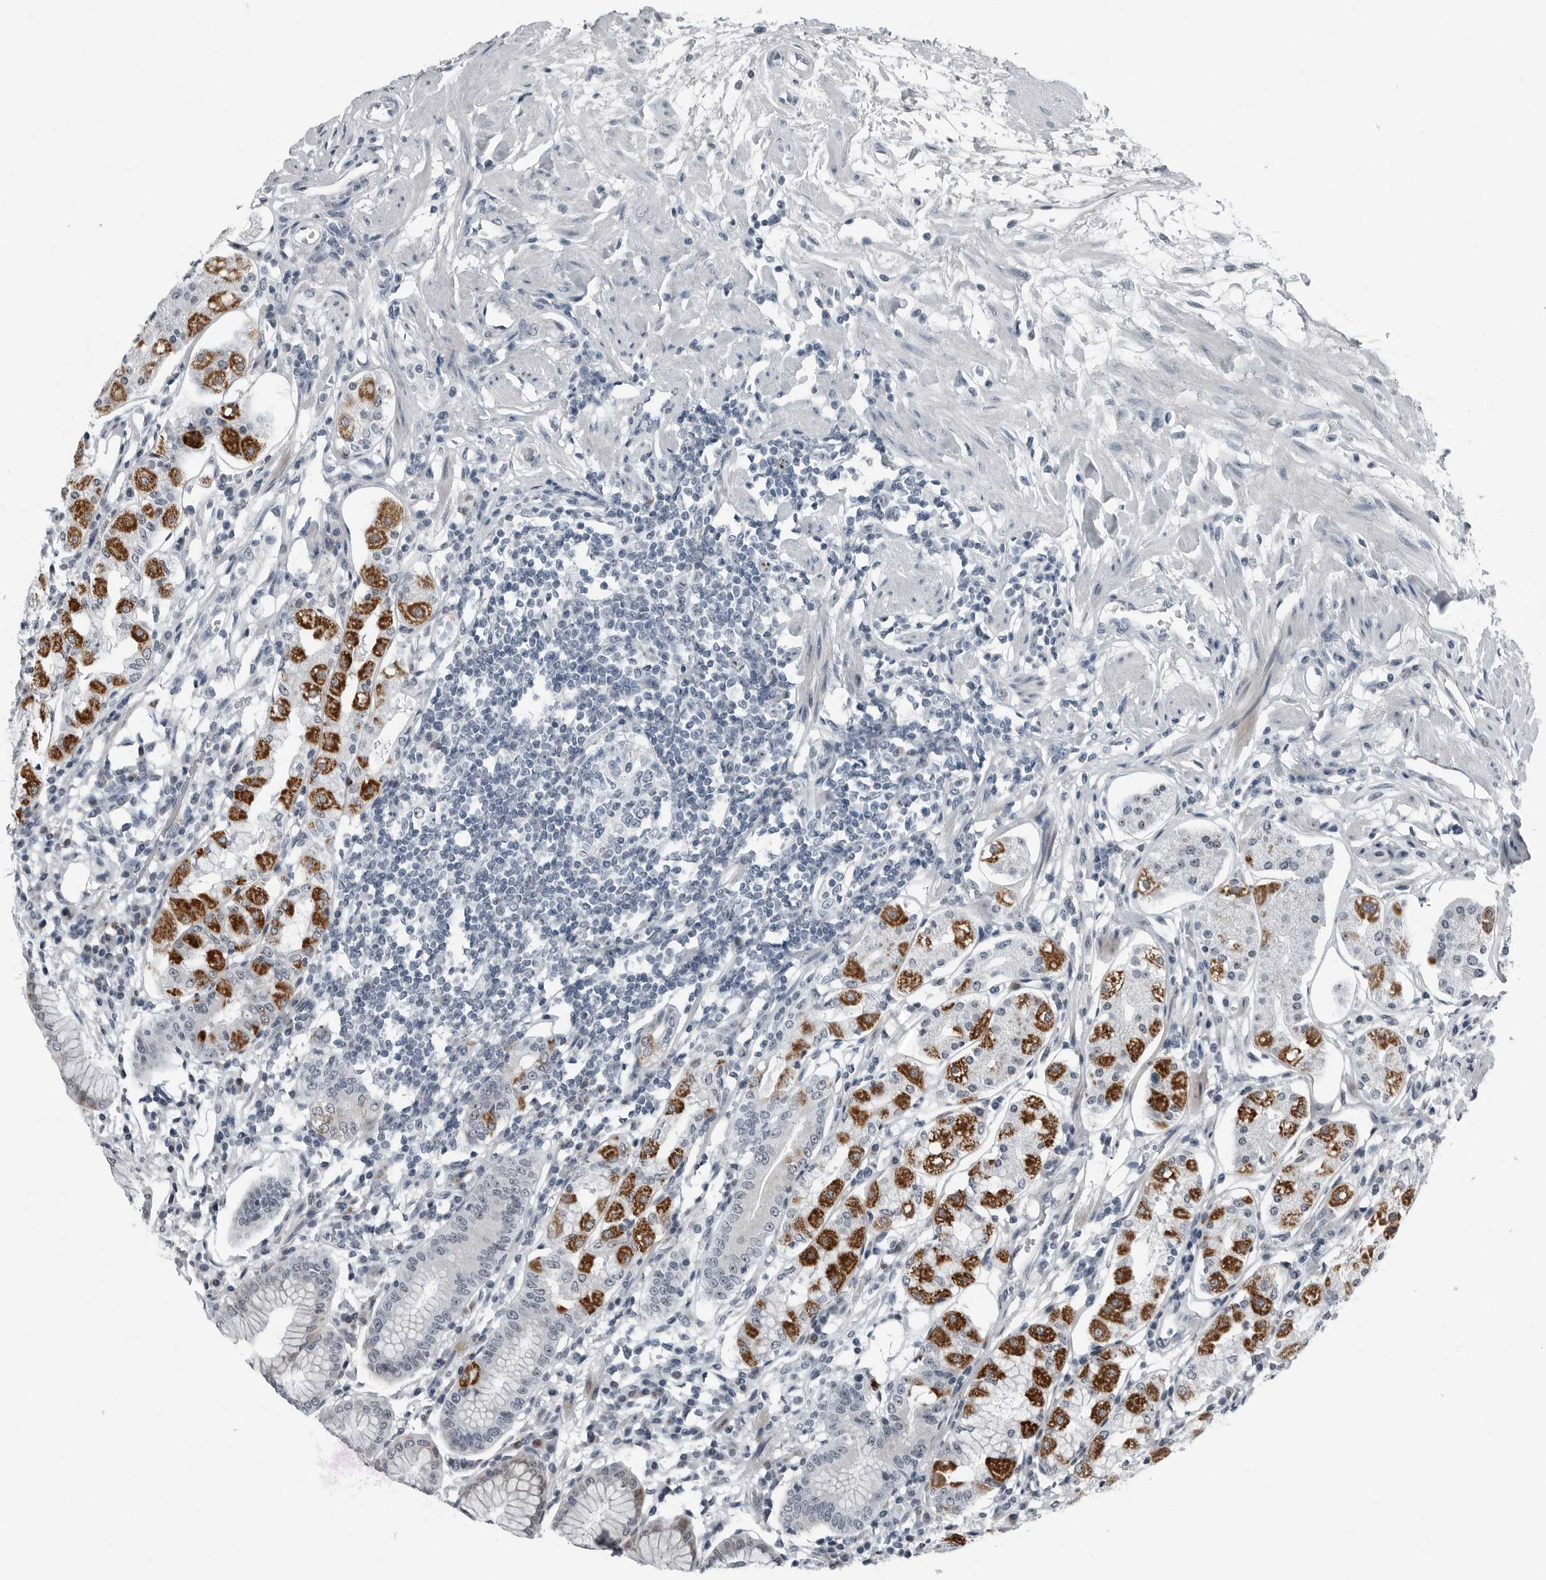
{"staining": {"intensity": "strong", "quantity": "<25%", "location": "cytoplasmic/membranous"}, "tissue": "stomach", "cell_type": "Glandular cells", "image_type": "normal", "snomed": [{"axis": "morphology", "description": "Normal tissue, NOS"}, {"axis": "topography", "description": "Stomach"}, {"axis": "topography", "description": "Stomach, lower"}], "caption": "Unremarkable stomach displays strong cytoplasmic/membranous expression in about <25% of glandular cells The staining is performed using DAB brown chromogen to label protein expression. The nuclei are counter-stained blue using hematoxylin..", "gene": "PDCD11", "patient": {"sex": "female", "age": 56}}